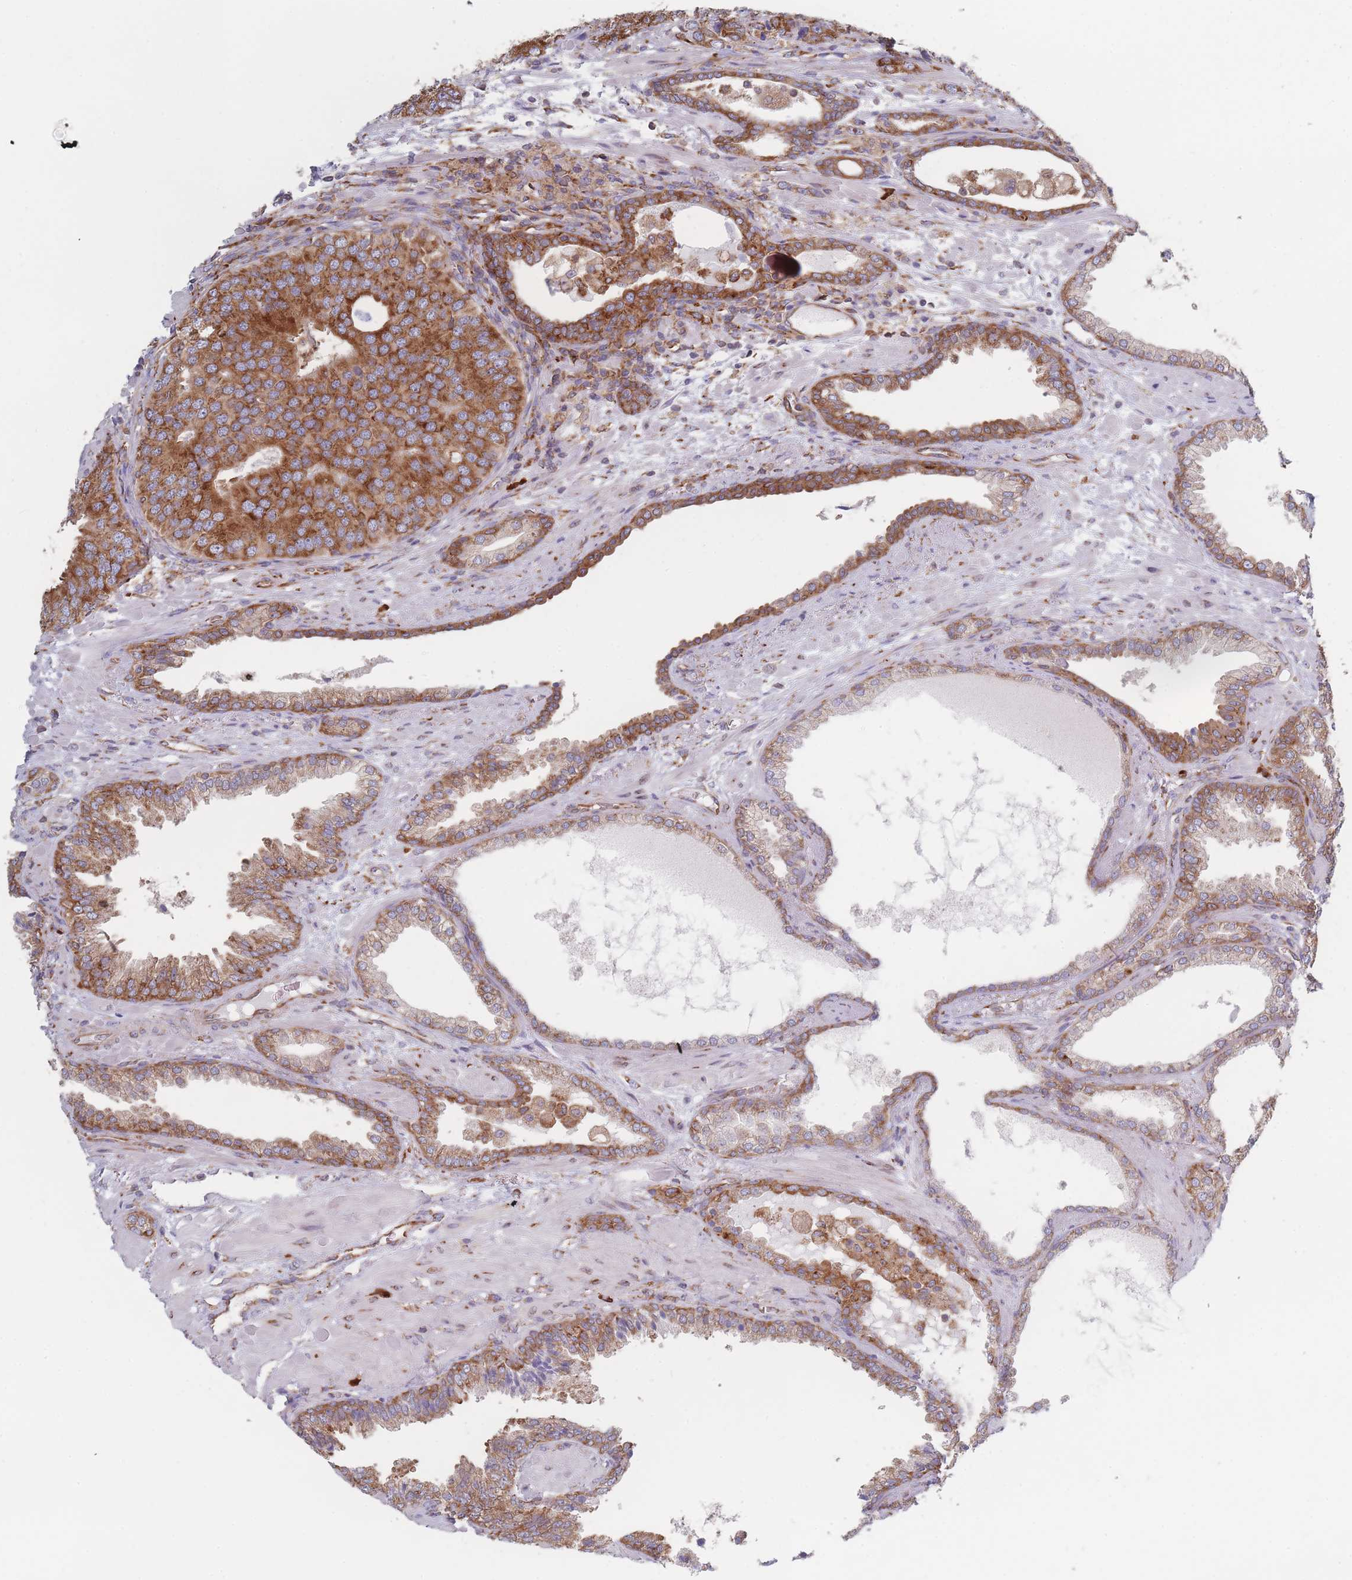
{"staining": {"intensity": "strong", "quantity": ">75%", "location": "cytoplasmic/membranous"}, "tissue": "prostate cancer", "cell_type": "Tumor cells", "image_type": "cancer", "snomed": [{"axis": "morphology", "description": "Adenocarcinoma, High grade"}, {"axis": "topography", "description": "Prostate"}], "caption": "Prostate adenocarcinoma (high-grade) stained with DAB (3,3'-diaminobenzidine) immunohistochemistry displays high levels of strong cytoplasmic/membranous positivity in approximately >75% of tumor cells. Nuclei are stained in blue.", "gene": "EEF1B2", "patient": {"sex": "male", "age": 71}}